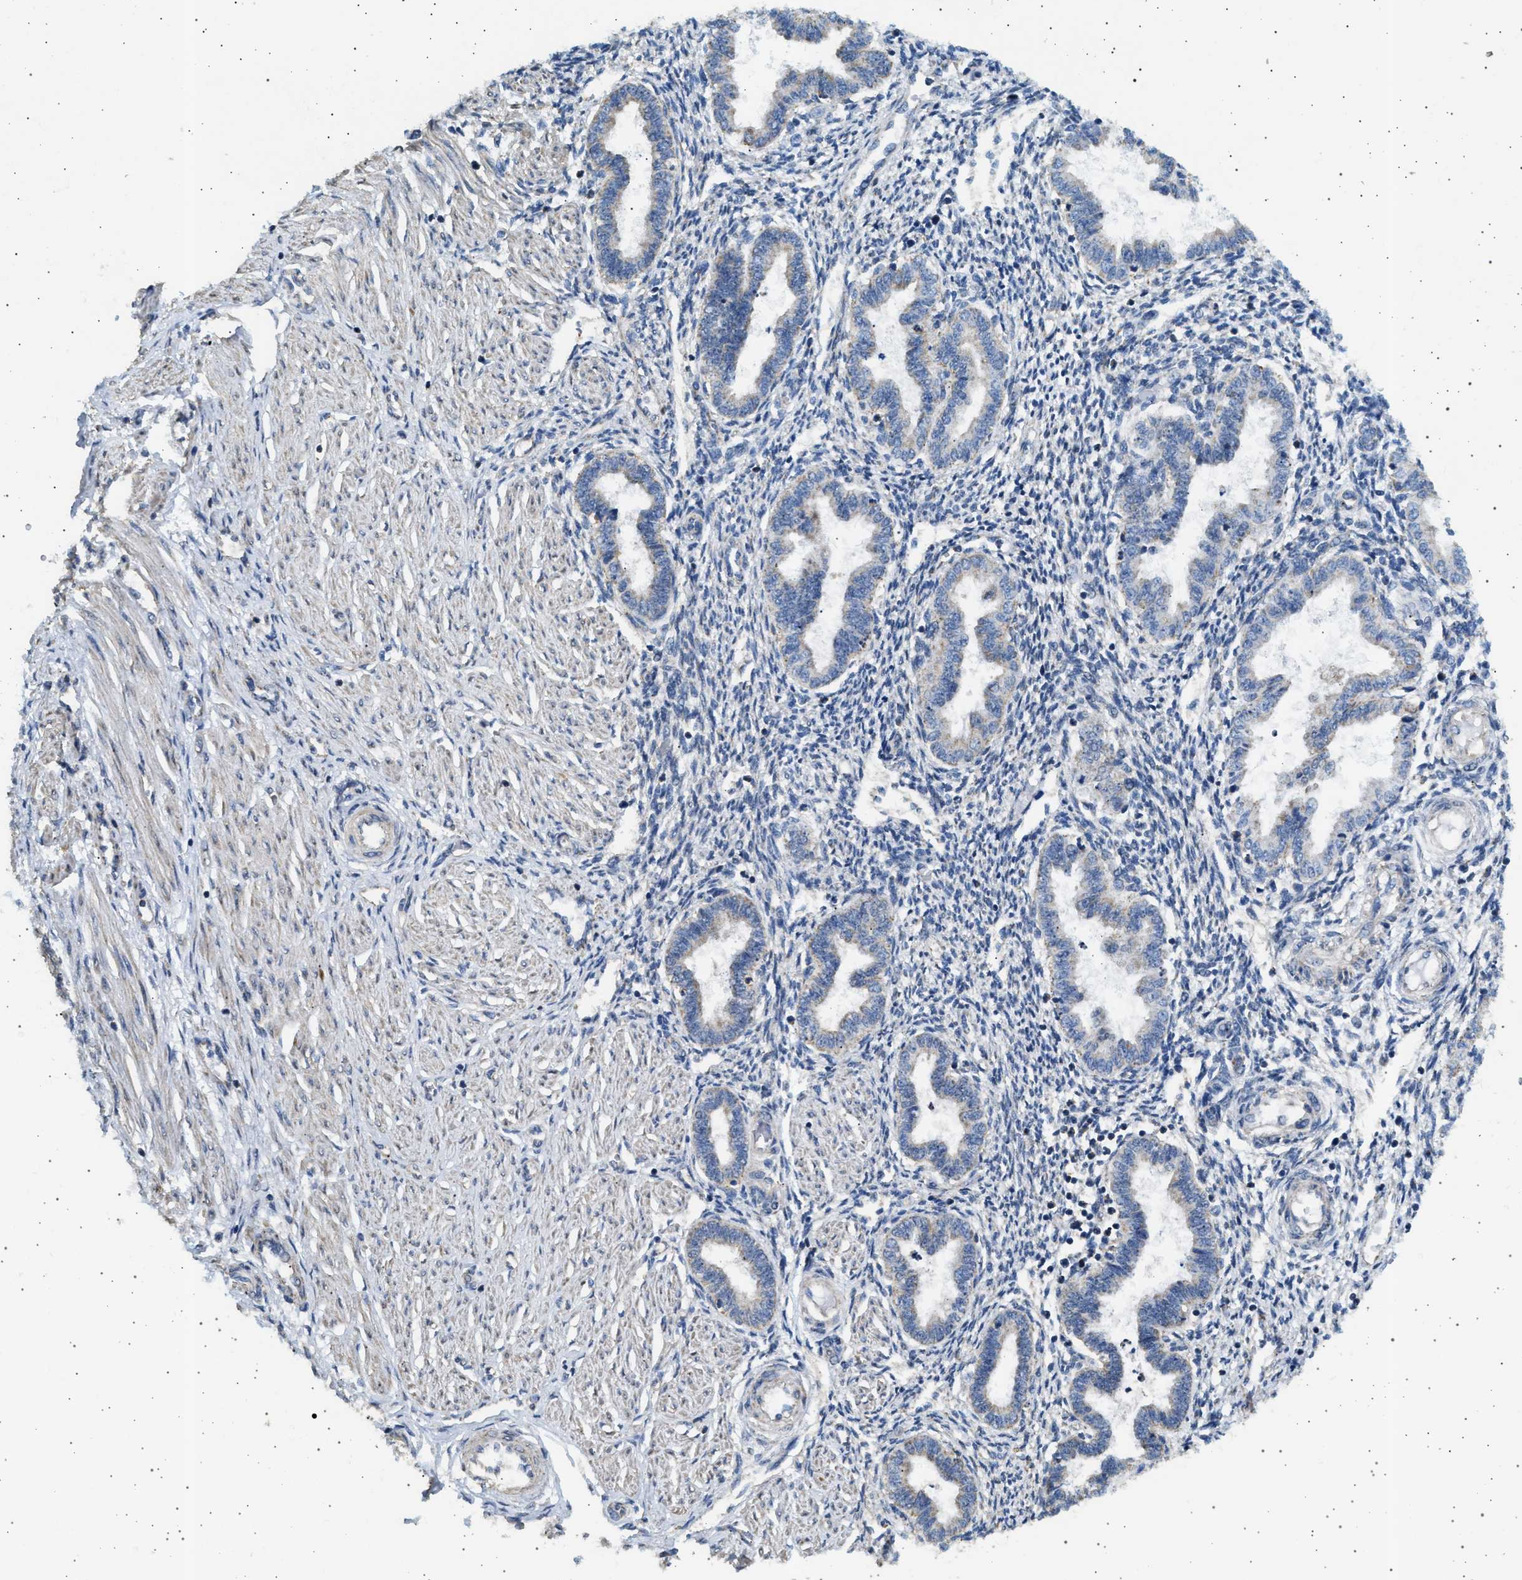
{"staining": {"intensity": "negative", "quantity": "none", "location": "none"}, "tissue": "endometrium", "cell_type": "Cells in endometrial stroma", "image_type": "normal", "snomed": [{"axis": "morphology", "description": "Normal tissue, NOS"}, {"axis": "topography", "description": "Endometrium"}], "caption": "Protein analysis of benign endometrium demonstrates no significant positivity in cells in endometrial stroma.", "gene": "KCNA4", "patient": {"sex": "female", "age": 33}}